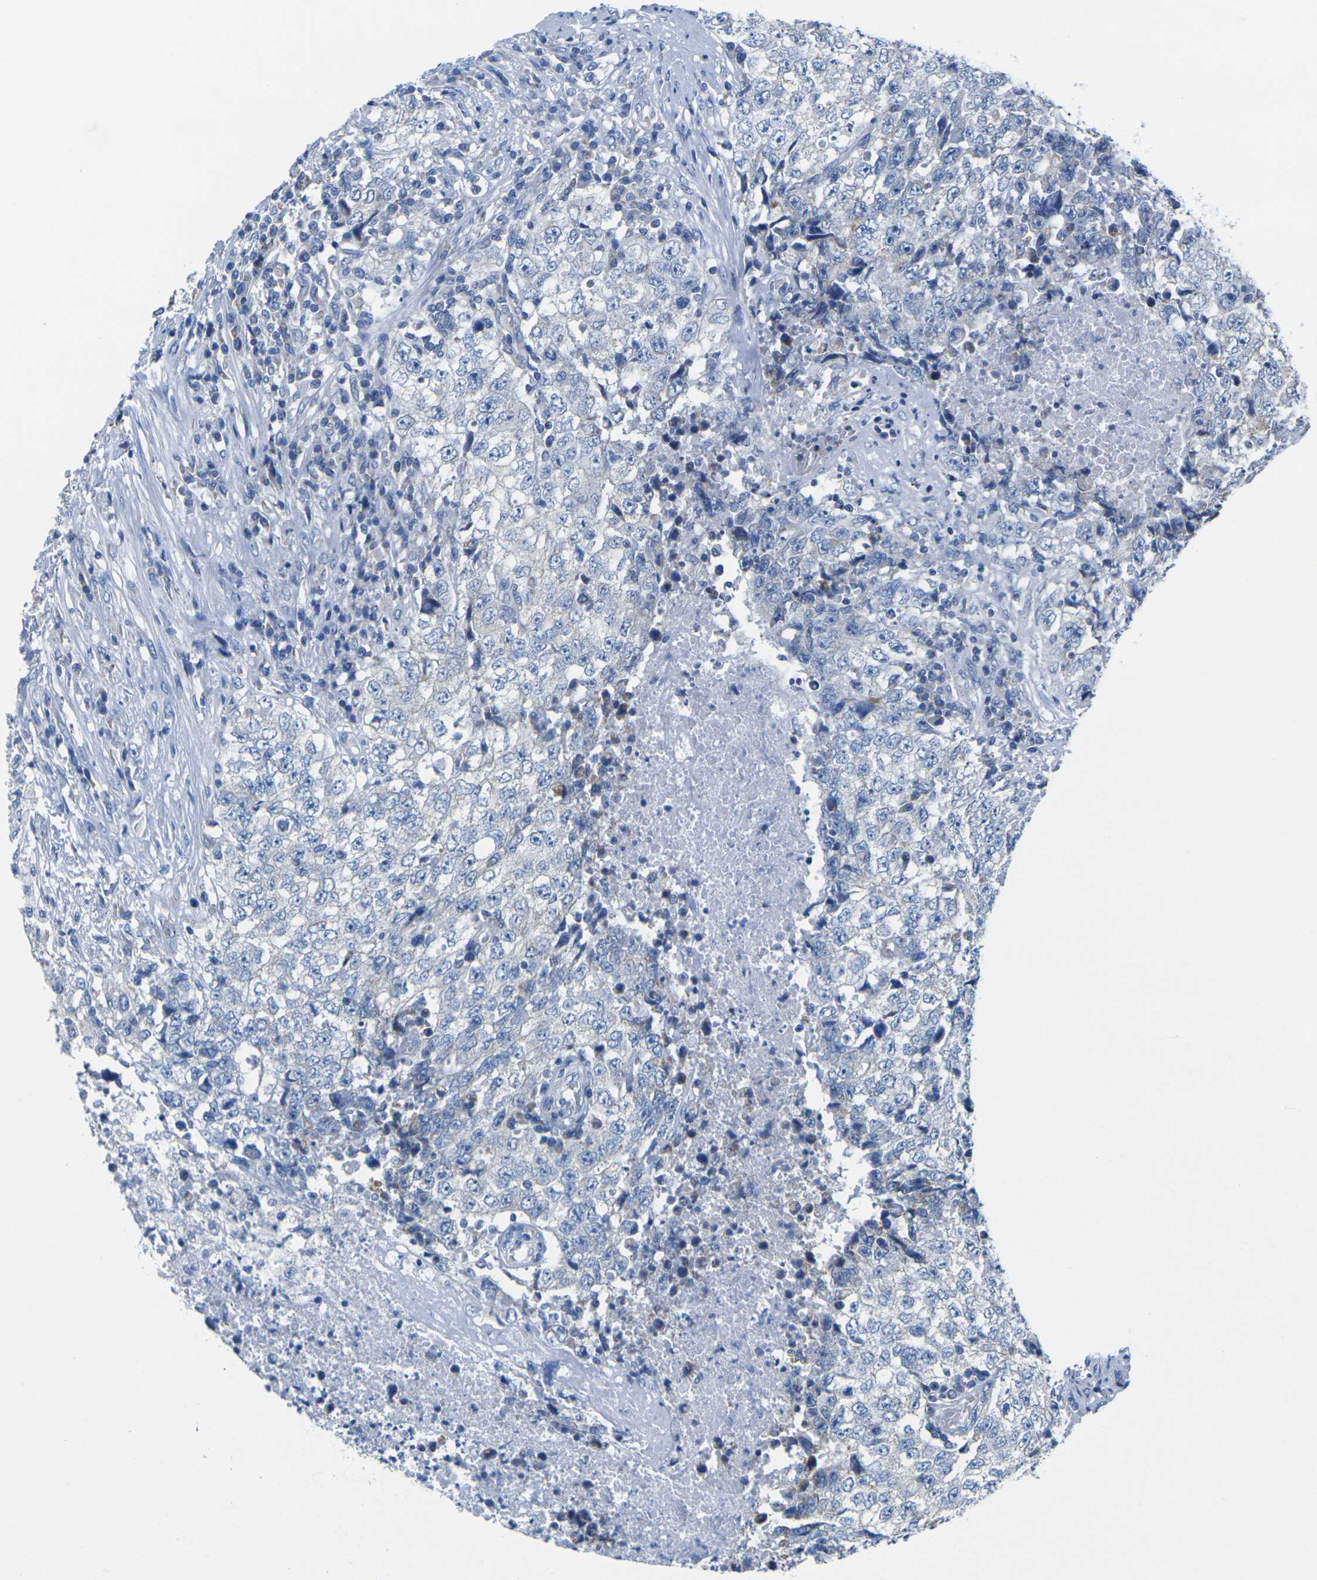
{"staining": {"intensity": "negative", "quantity": "none", "location": "none"}, "tissue": "testis cancer", "cell_type": "Tumor cells", "image_type": "cancer", "snomed": [{"axis": "morphology", "description": "Necrosis, NOS"}, {"axis": "morphology", "description": "Carcinoma, Embryonal, NOS"}, {"axis": "topography", "description": "Testis"}], "caption": "A high-resolution image shows immunohistochemistry staining of testis cancer, which reveals no significant expression in tumor cells.", "gene": "TMEM204", "patient": {"sex": "male", "age": 19}}